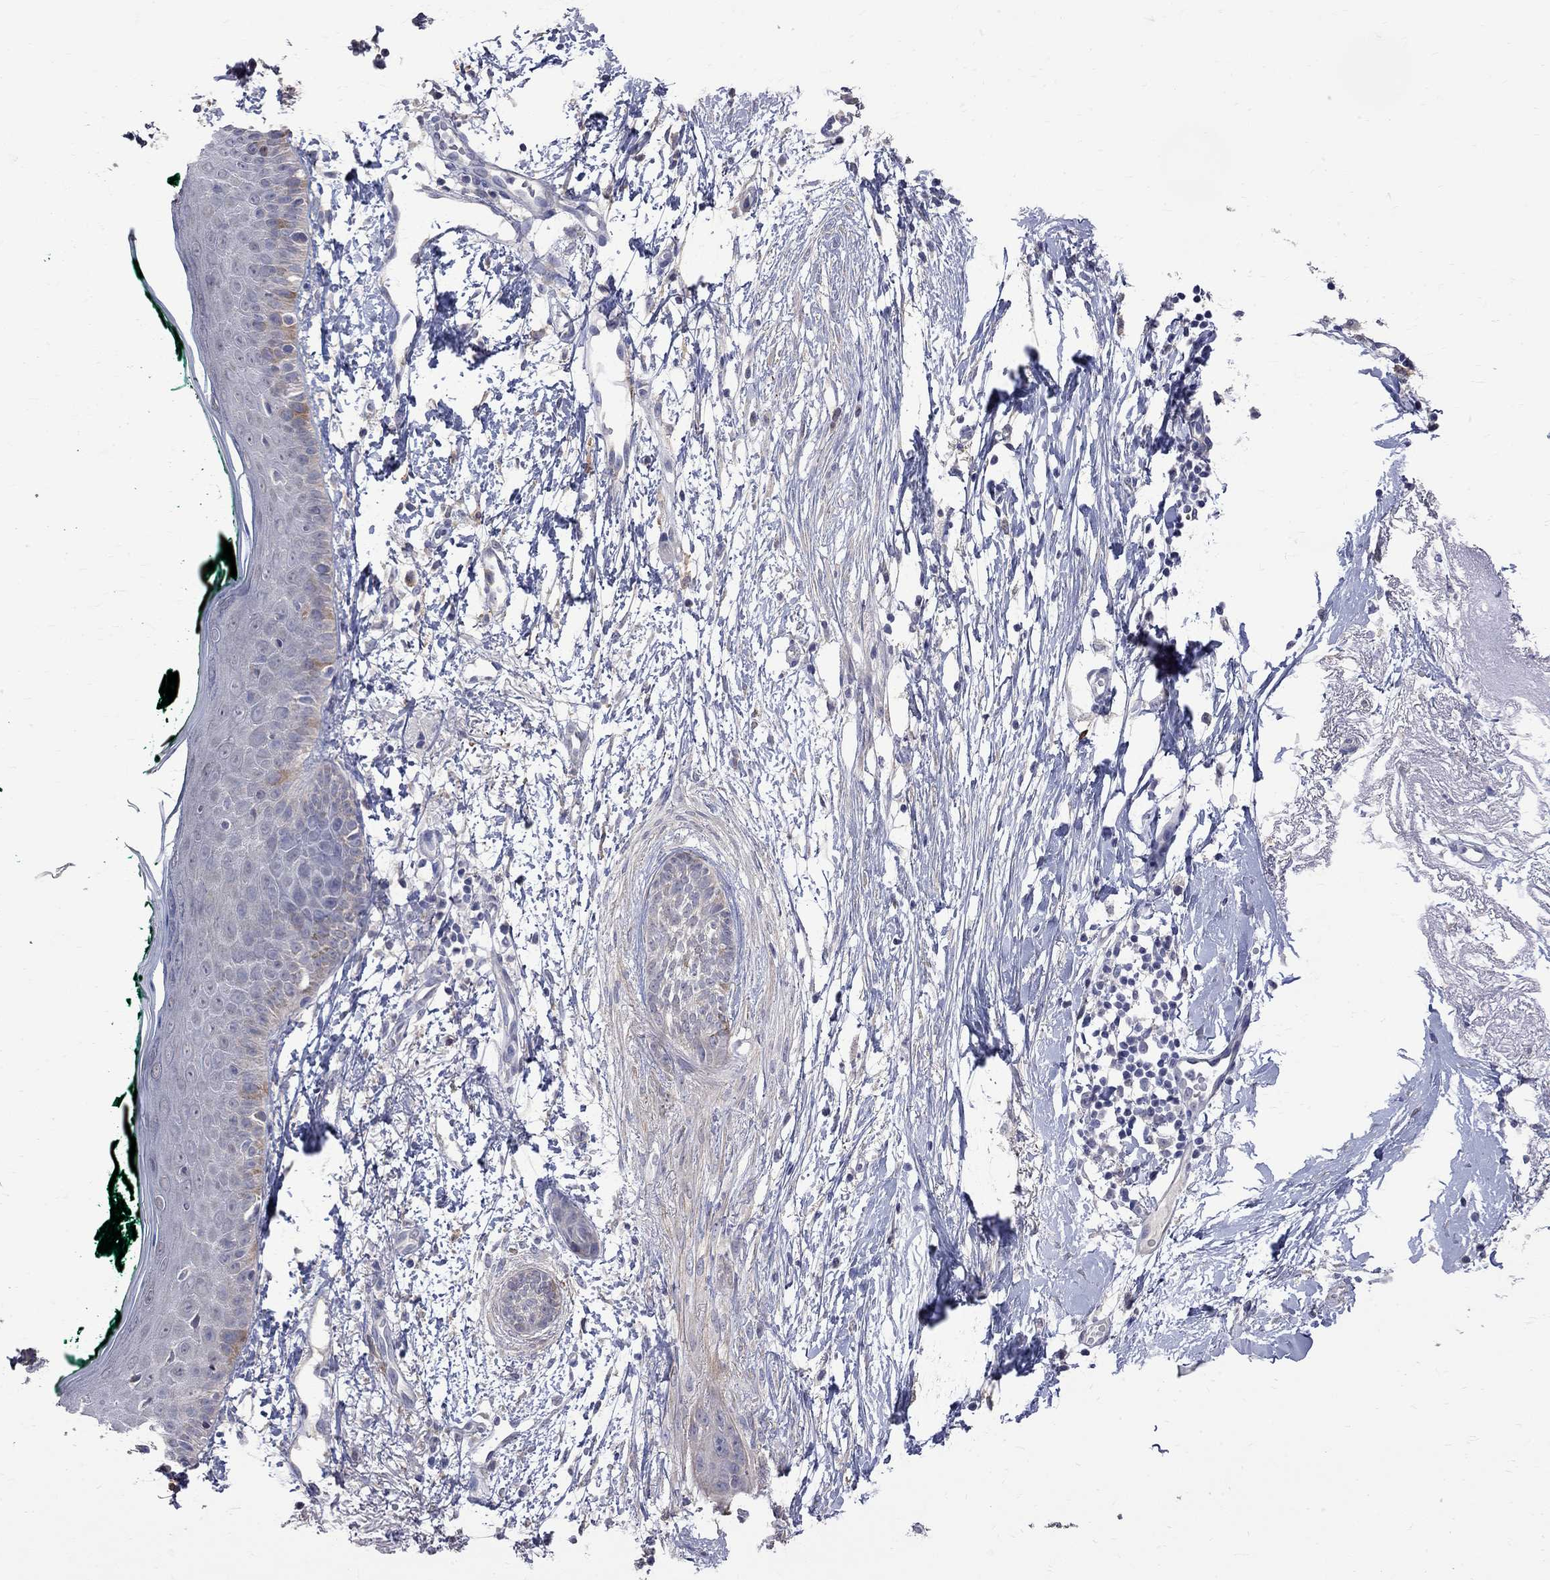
{"staining": {"intensity": "negative", "quantity": "none", "location": "none"}, "tissue": "skin cancer", "cell_type": "Tumor cells", "image_type": "cancer", "snomed": [{"axis": "morphology", "description": "Normal tissue, NOS"}, {"axis": "morphology", "description": "Basal cell carcinoma"}, {"axis": "topography", "description": "Skin"}], "caption": "Tumor cells are negative for protein expression in human skin basal cell carcinoma. Nuclei are stained in blue.", "gene": "CKAP2", "patient": {"sex": "male", "age": 84}}